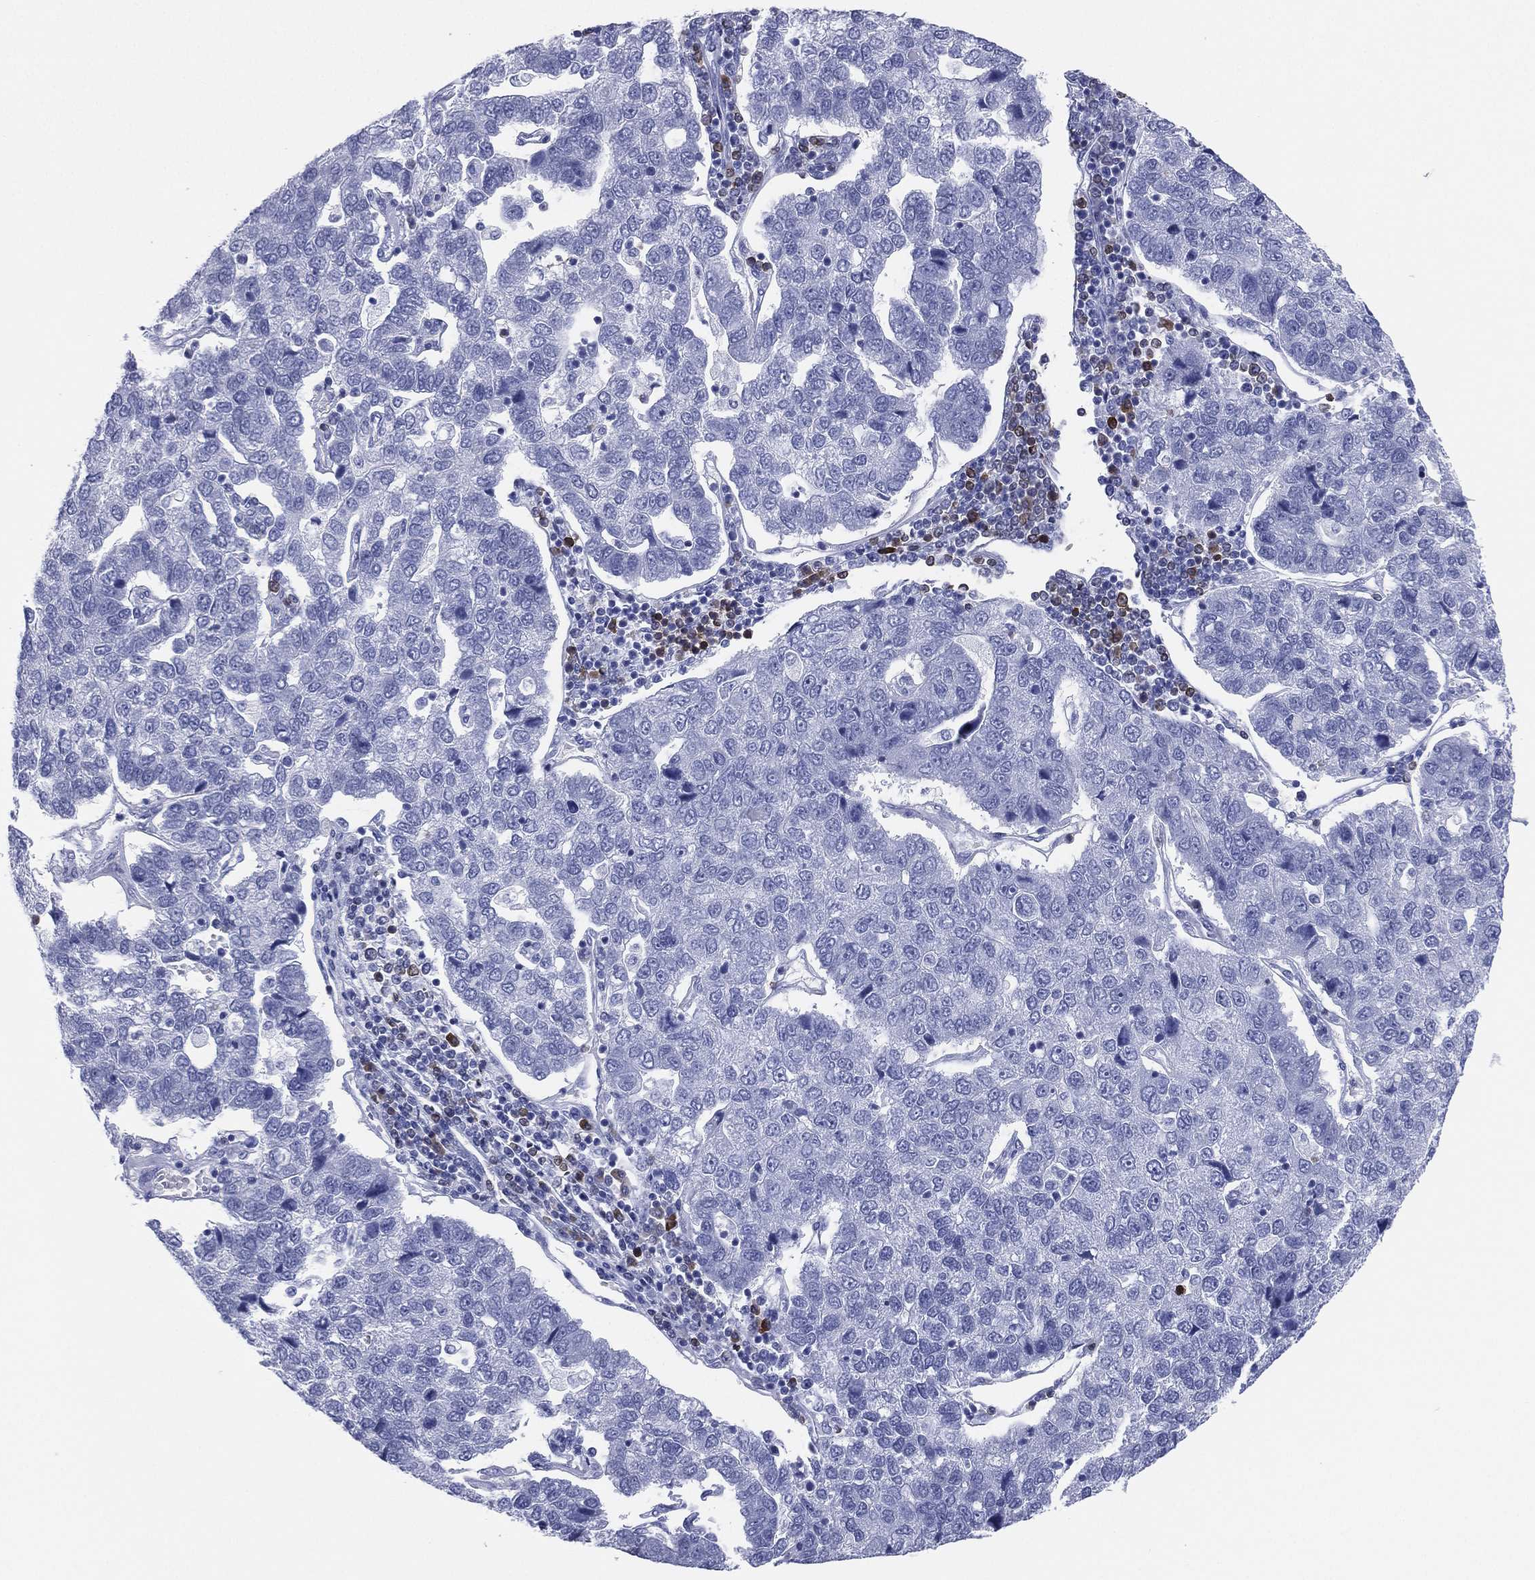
{"staining": {"intensity": "negative", "quantity": "none", "location": "none"}, "tissue": "pancreatic cancer", "cell_type": "Tumor cells", "image_type": "cancer", "snomed": [{"axis": "morphology", "description": "Adenocarcinoma, NOS"}, {"axis": "topography", "description": "Pancreas"}], "caption": "Tumor cells are negative for brown protein staining in pancreatic cancer (adenocarcinoma).", "gene": "CD79A", "patient": {"sex": "female", "age": 61}}